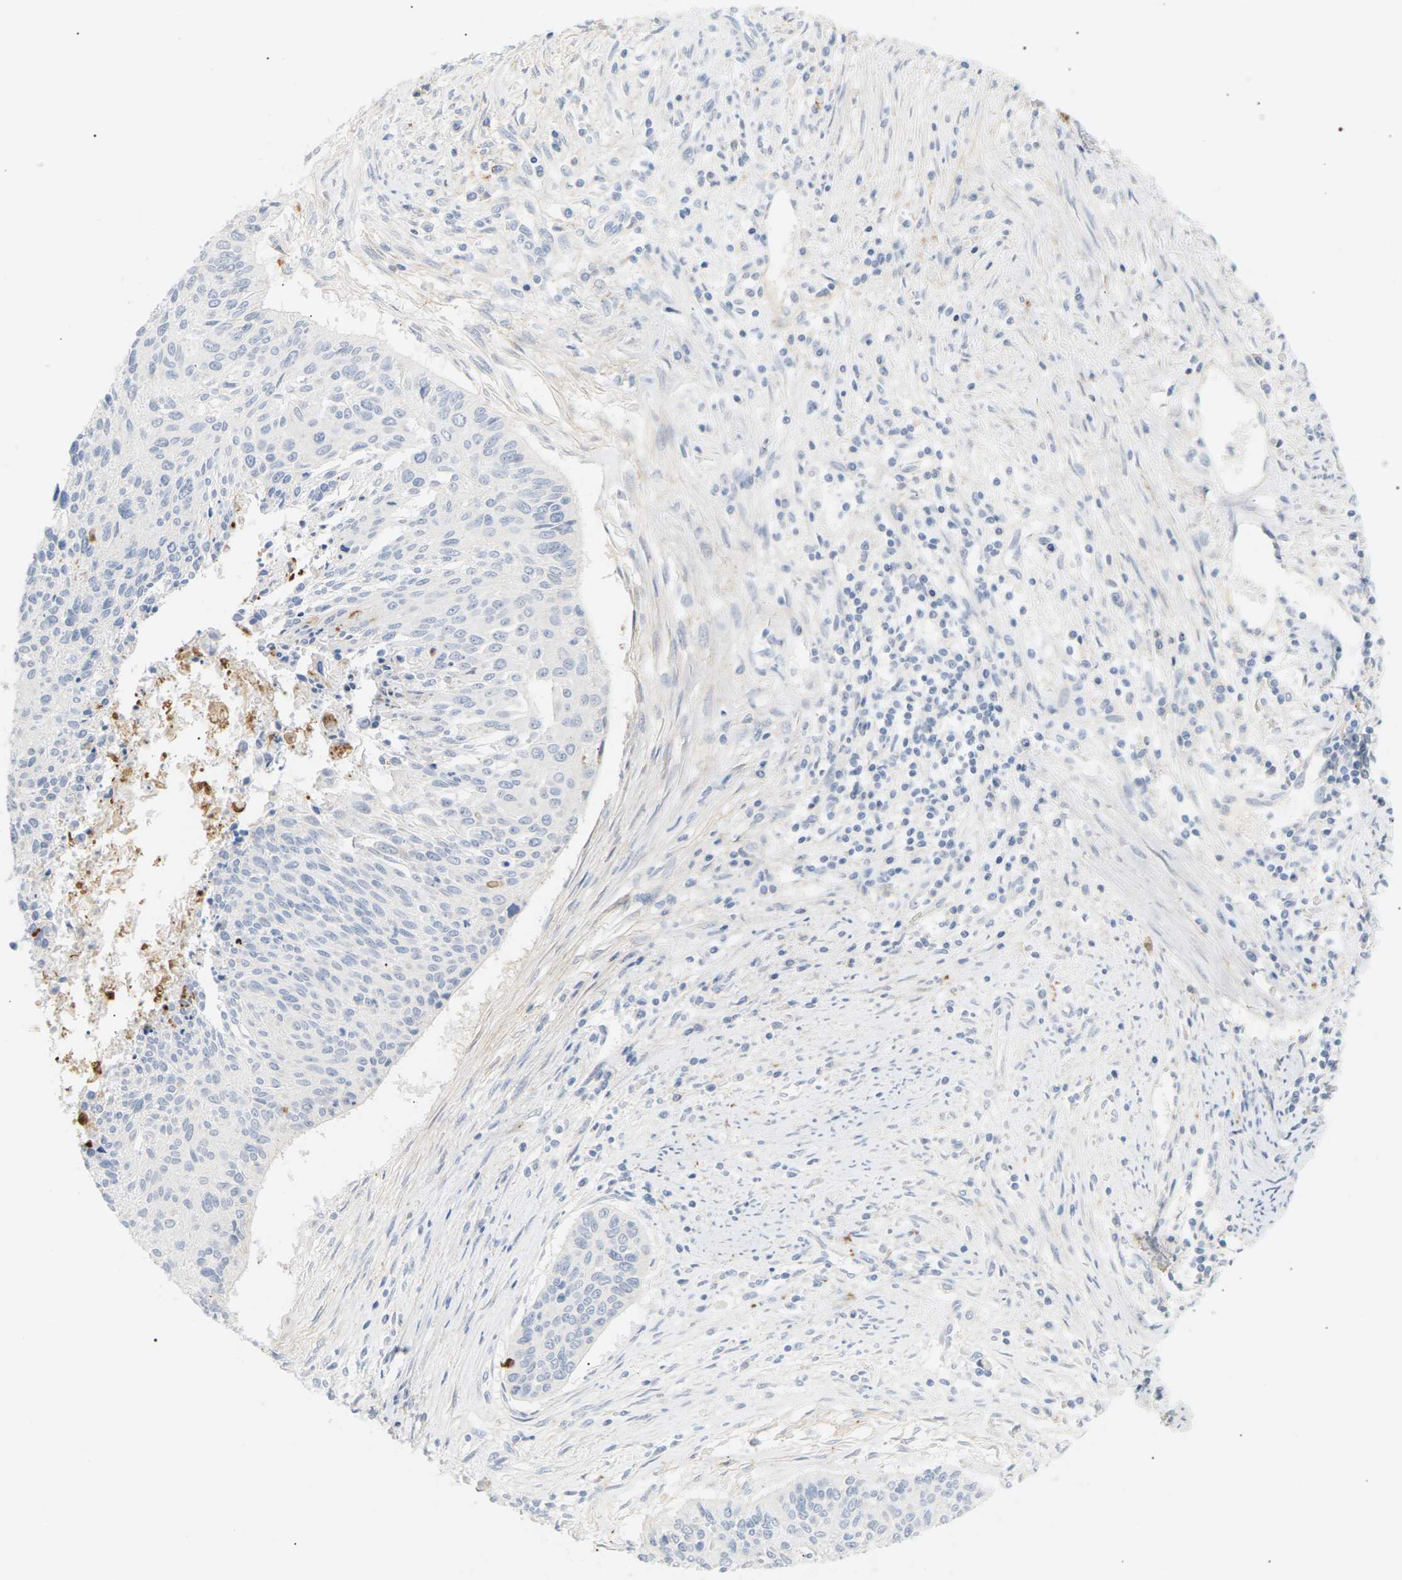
{"staining": {"intensity": "negative", "quantity": "none", "location": "none"}, "tissue": "cervical cancer", "cell_type": "Tumor cells", "image_type": "cancer", "snomed": [{"axis": "morphology", "description": "Squamous cell carcinoma, NOS"}, {"axis": "topography", "description": "Cervix"}], "caption": "IHC of human cervical cancer shows no staining in tumor cells.", "gene": "CLU", "patient": {"sex": "female", "age": 55}}